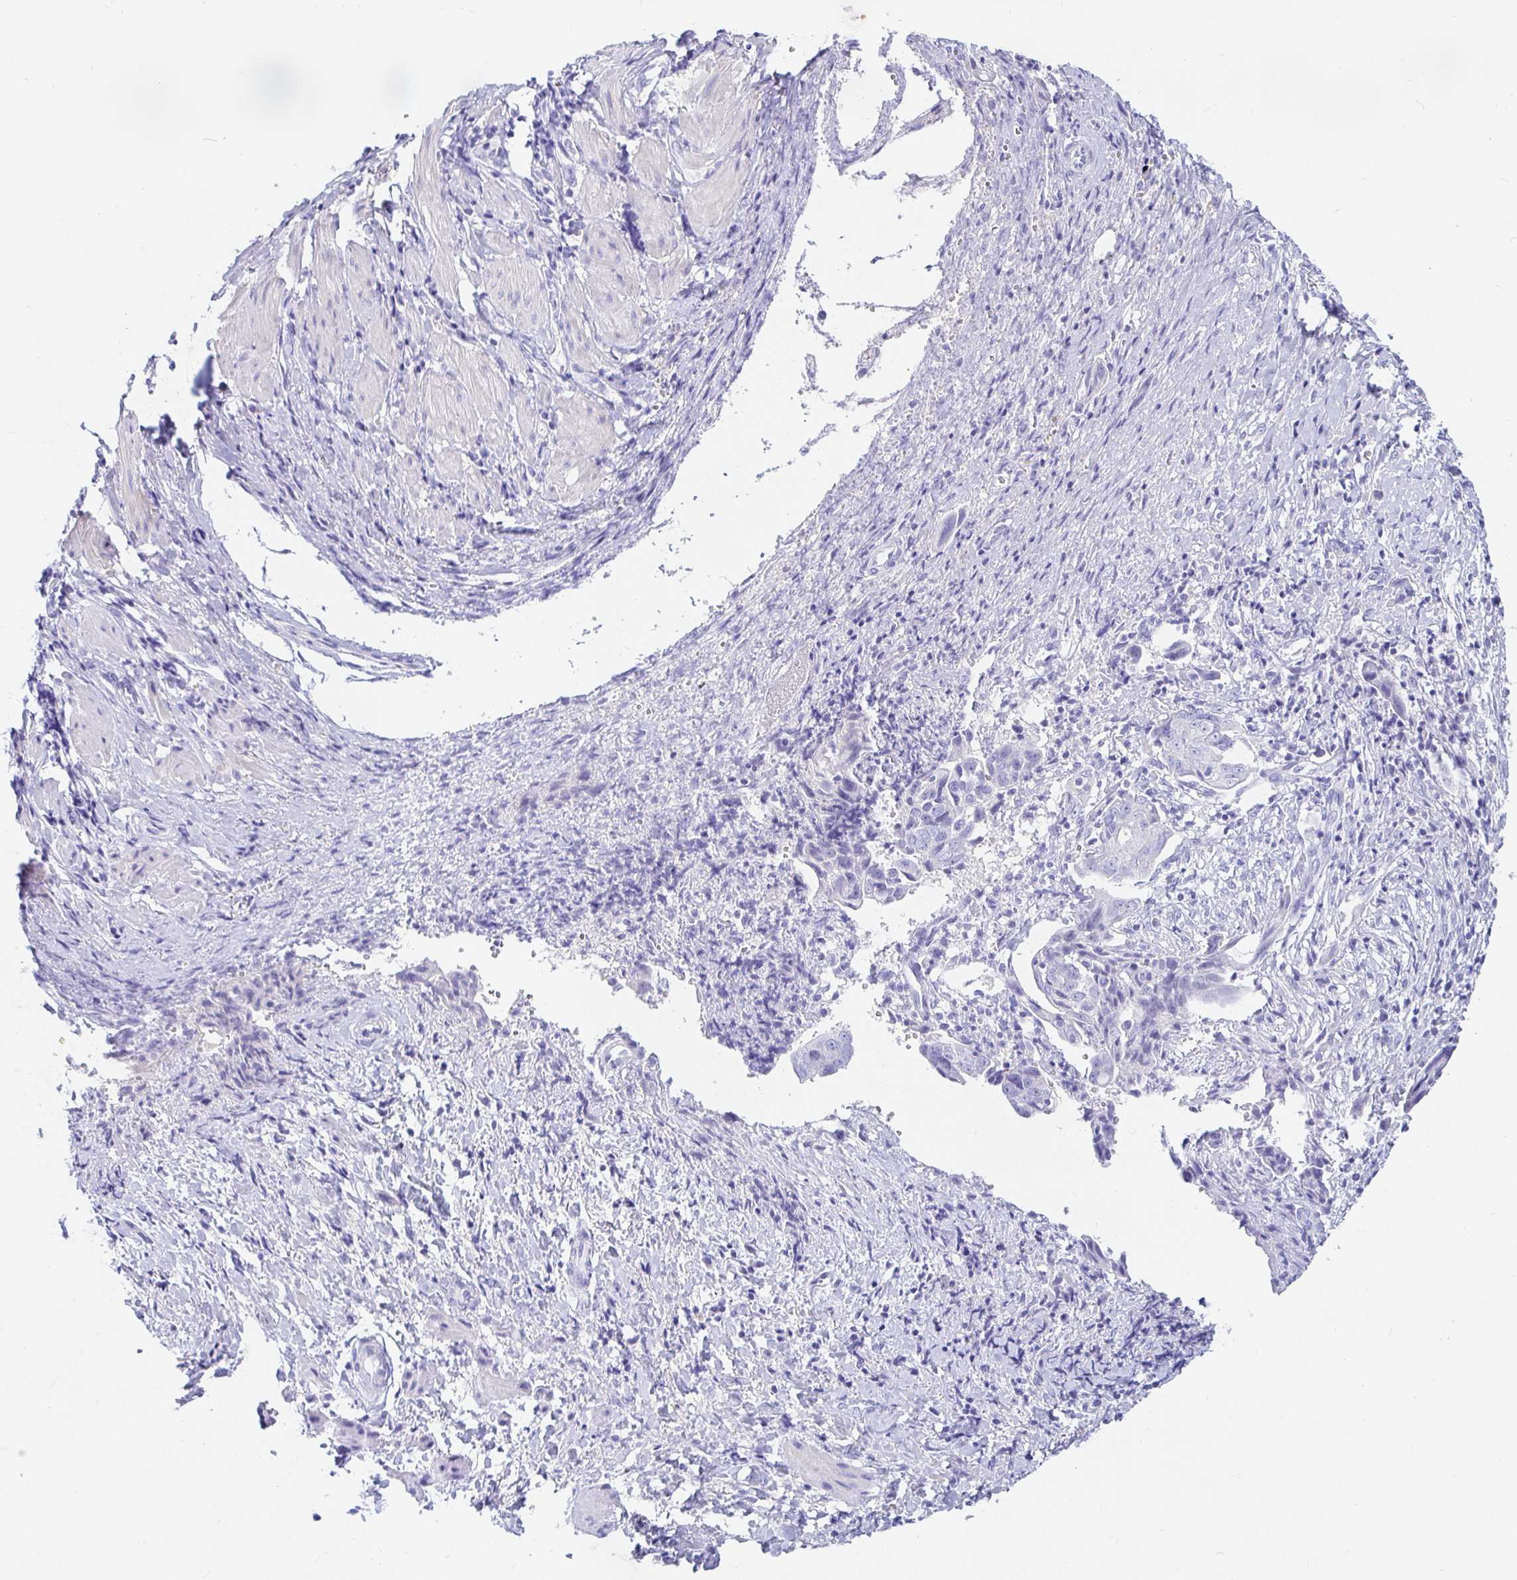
{"staining": {"intensity": "negative", "quantity": "none", "location": "none"}, "tissue": "ovarian cancer", "cell_type": "Tumor cells", "image_type": "cancer", "snomed": [{"axis": "morphology", "description": "Carcinoma, endometroid"}, {"axis": "topography", "description": "Ovary"}], "caption": "Micrograph shows no significant protein staining in tumor cells of ovarian cancer (endometroid carcinoma). Brightfield microscopy of IHC stained with DAB (brown) and hematoxylin (blue), captured at high magnification.", "gene": "NR2E1", "patient": {"sex": "female", "age": 70}}